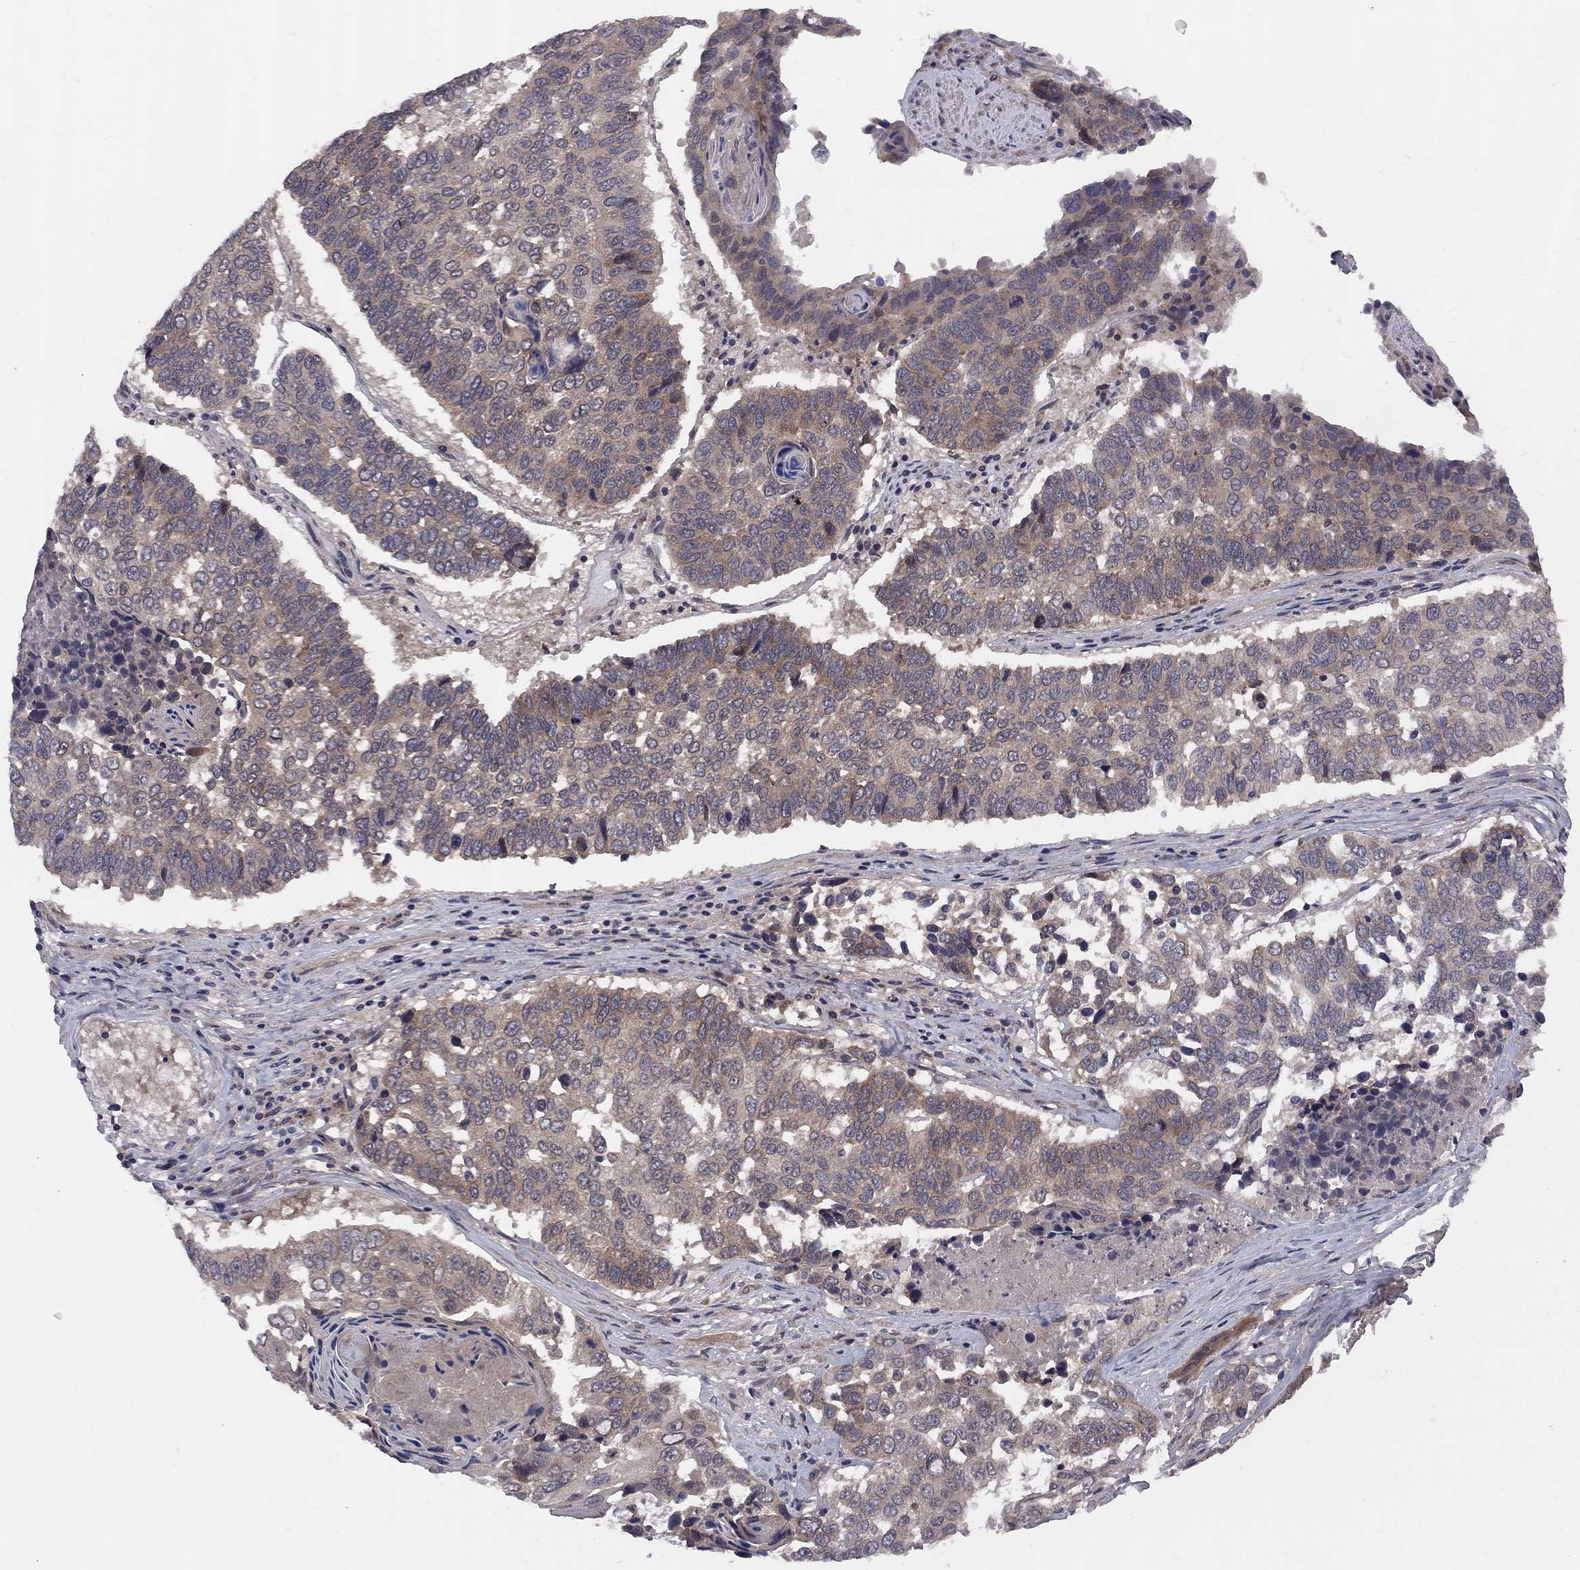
{"staining": {"intensity": "moderate", "quantity": ">75%", "location": "cytoplasmic/membranous"}, "tissue": "lung cancer", "cell_type": "Tumor cells", "image_type": "cancer", "snomed": [{"axis": "morphology", "description": "Squamous cell carcinoma, NOS"}, {"axis": "topography", "description": "Lung"}], "caption": "Lung cancer (squamous cell carcinoma) was stained to show a protein in brown. There is medium levels of moderate cytoplasmic/membranous expression in approximately >75% of tumor cells.", "gene": "CNOT11", "patient": {"sex": "male", "age": 73}}